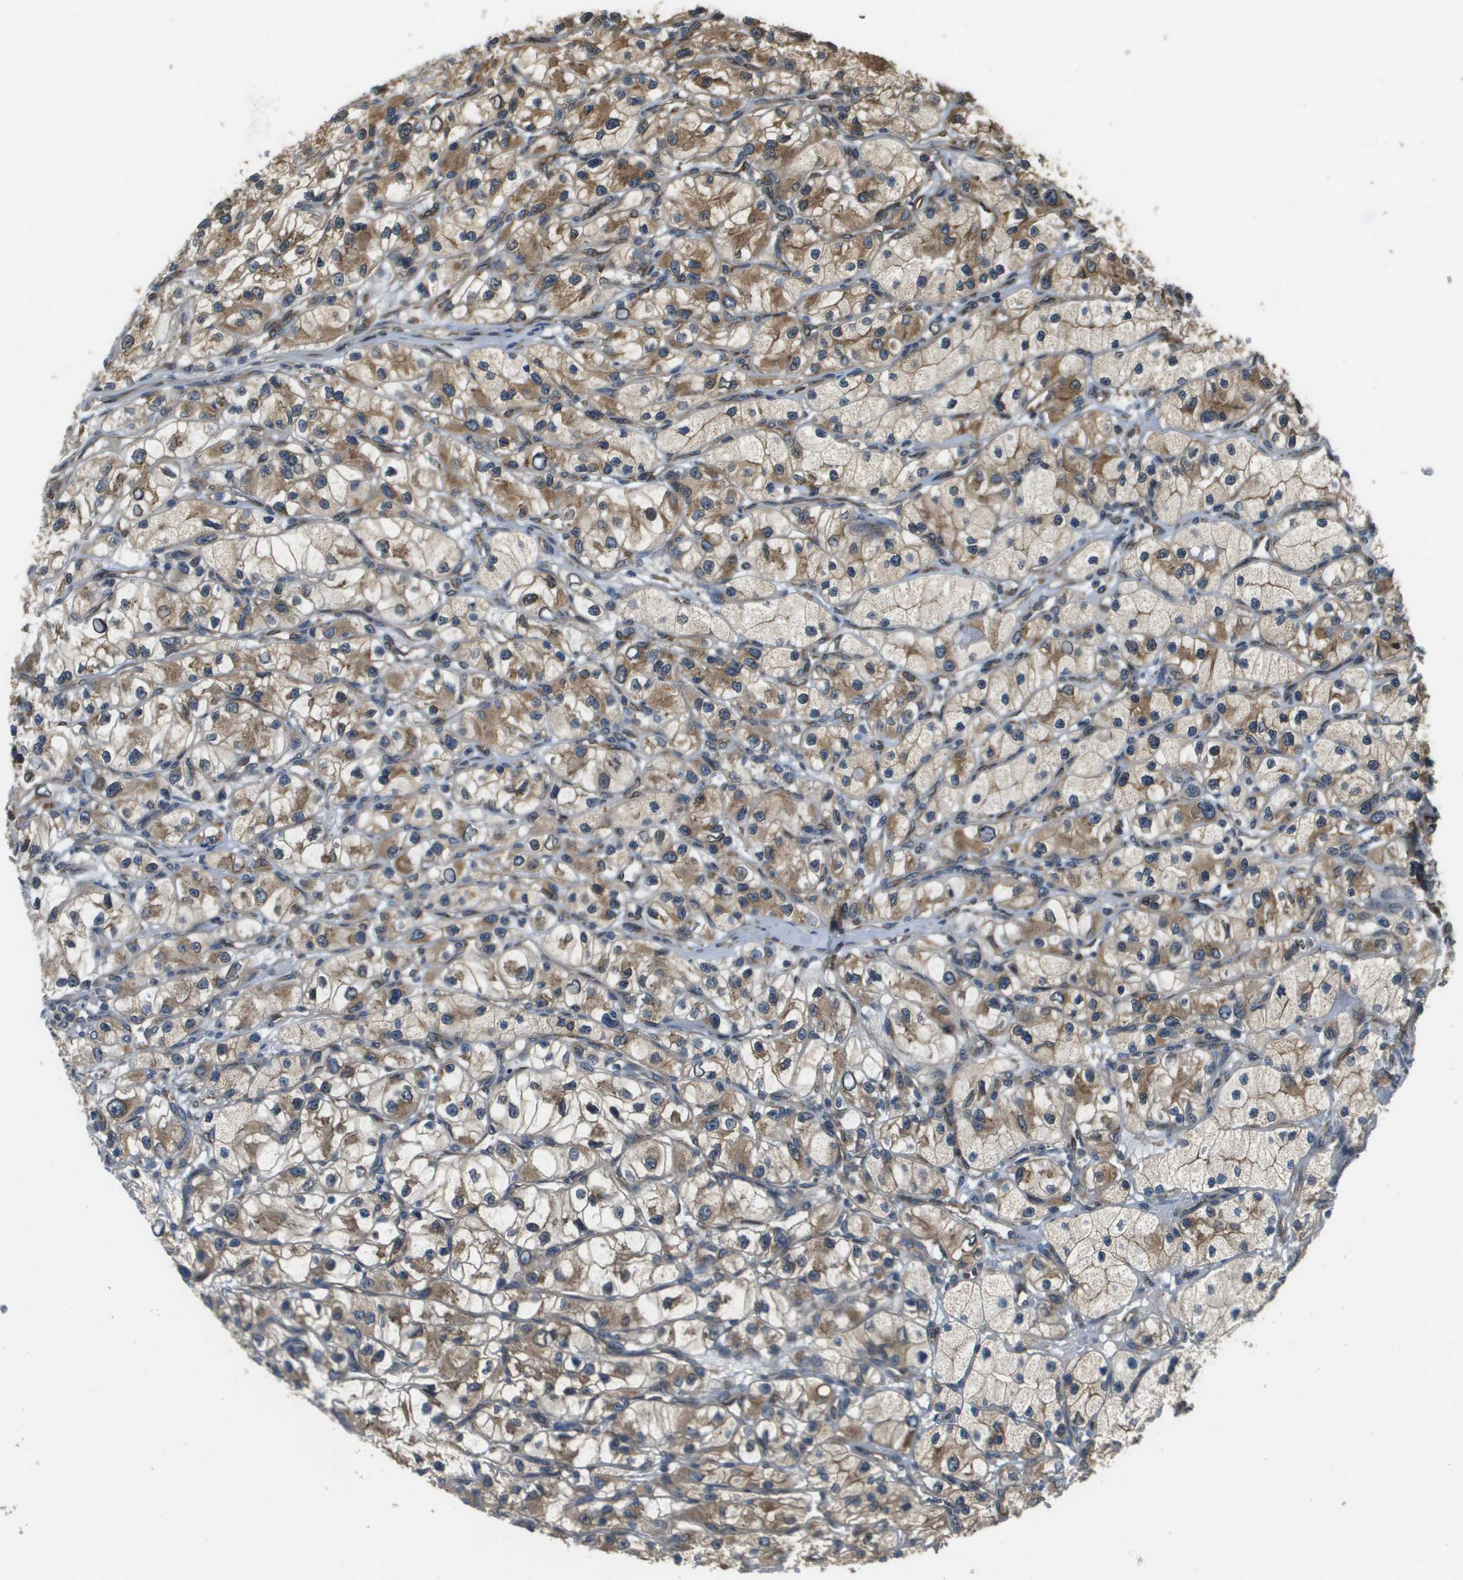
{"staining": {"intensity": "moderate", "quantity": ">75%", "location": "cytoplasmic/membranous"}, "tissue": "renal cancer", "cell_type": "Tumor cells", "image_type": "cancer", "snomed": [{"axis": "morphology", "description": "Adenocarcinoma, NOS"}, {"axis": "topography", "description": "Kidney"}], "caption": "Brown immunohistochemical staining in renal cancer (adenocarcinoma) demonstrates moderate cytoplasmic/membranous positivity in approximately >75% of tumor cells.", "gene": "SEC62", "patient": {"sex": "female", "age": 57}}